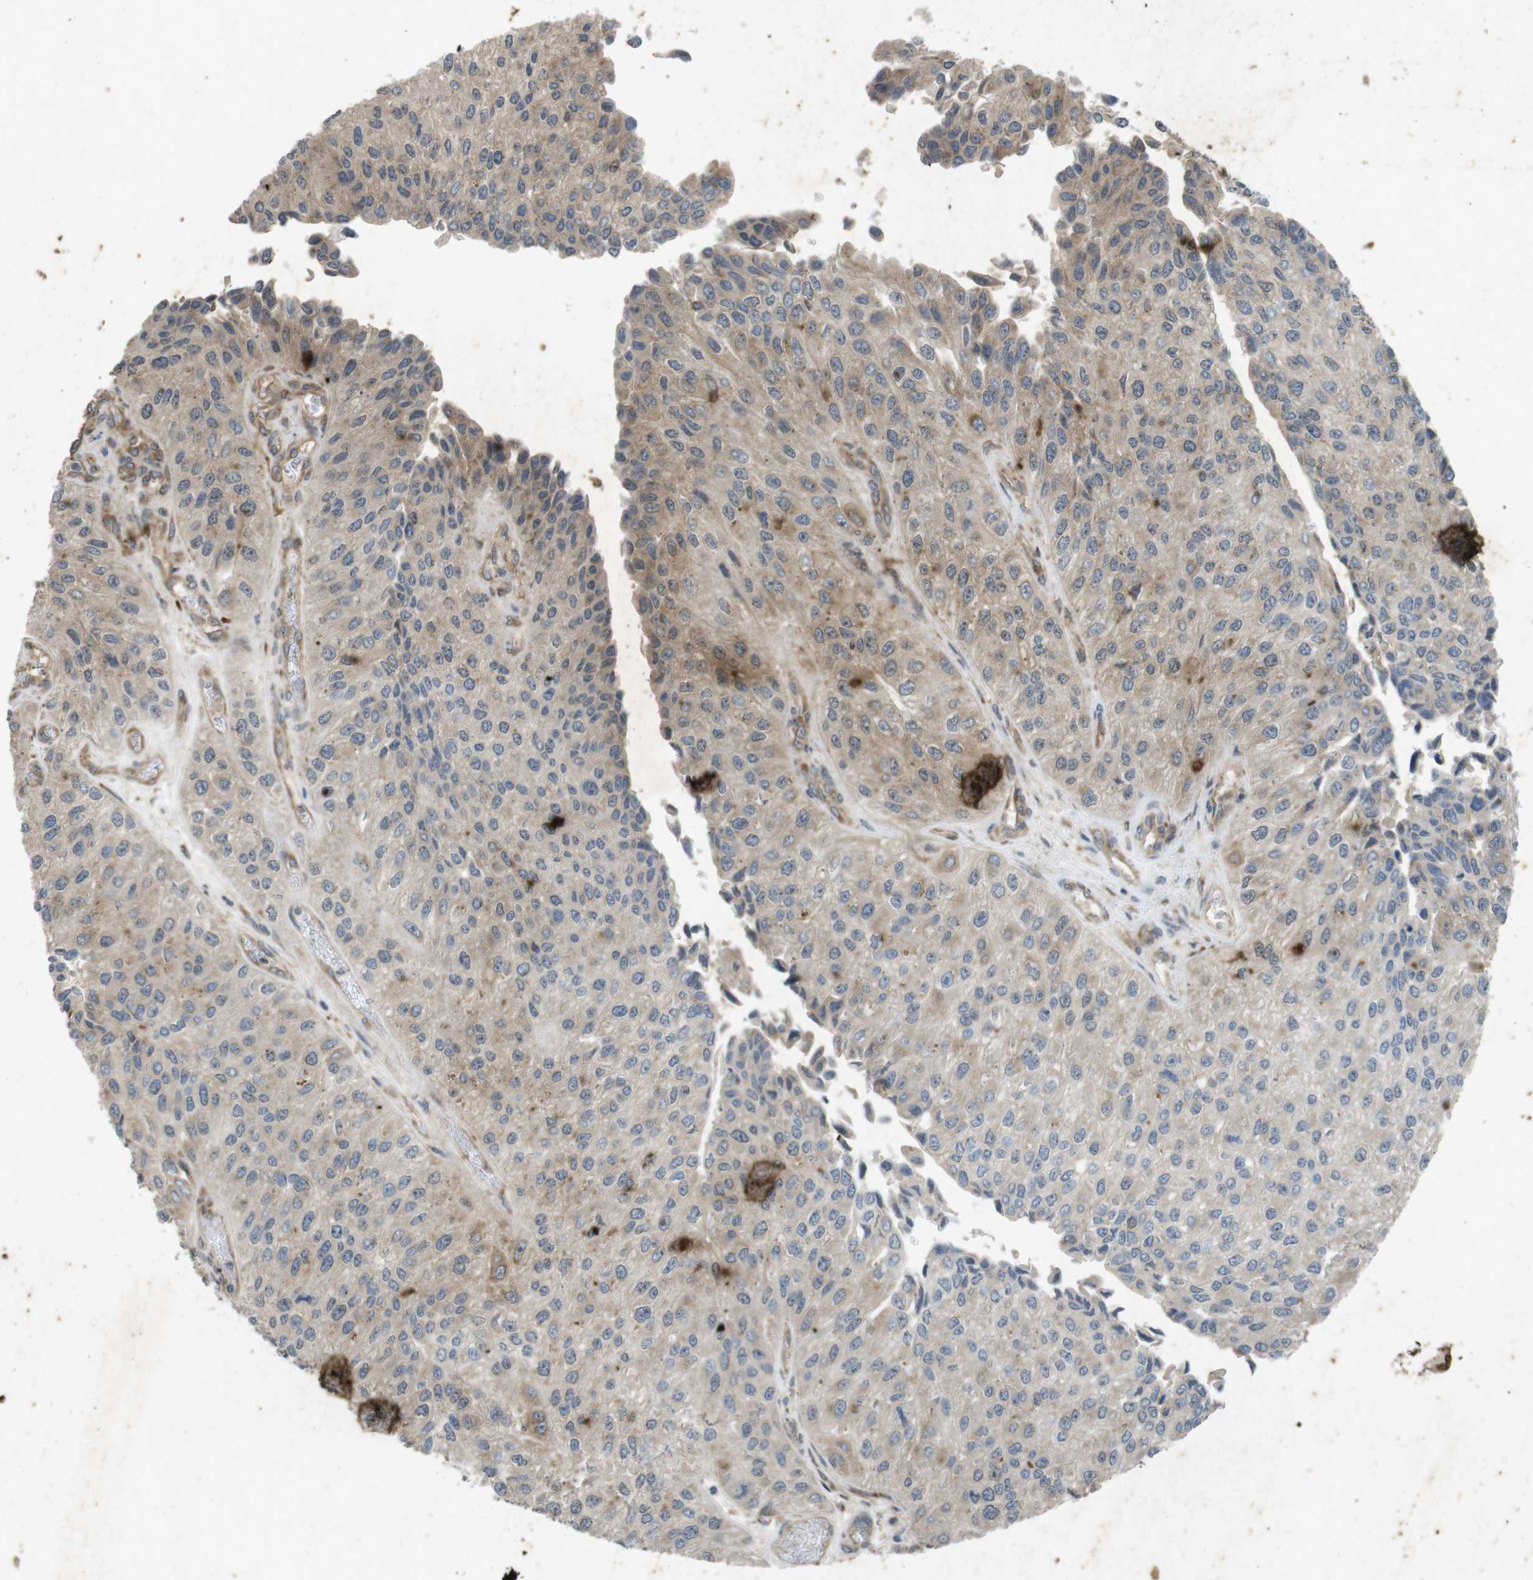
{"staining": {"intensity": "weak", "quantity": ">75%", "location": "cytoplasmic/membranous"}, "tissue": "urothelial cancer", "cell_type": "Tumor cells", "image_type": "cancer", "snomed": [{"axis": "morphology", "description": "Urothelial carcinoma, High grade"}, {"axis": "topography", "description": "Kidney"}, {"axis": "topography", "description": "Urinary bladder"}], "caption": "DAB (3,3'-diaminobenzidine) immunohistochemical staining of urothelial carcinoma (high-grade) displays weak cytoplasmic/membranous protein staining in approximately >75% of tumor cells. (brown staining indicates protein expression, while blue staining denotes nuclei).", "gene": "FLCN", "patient": {"sex": "male", "age": 77}}